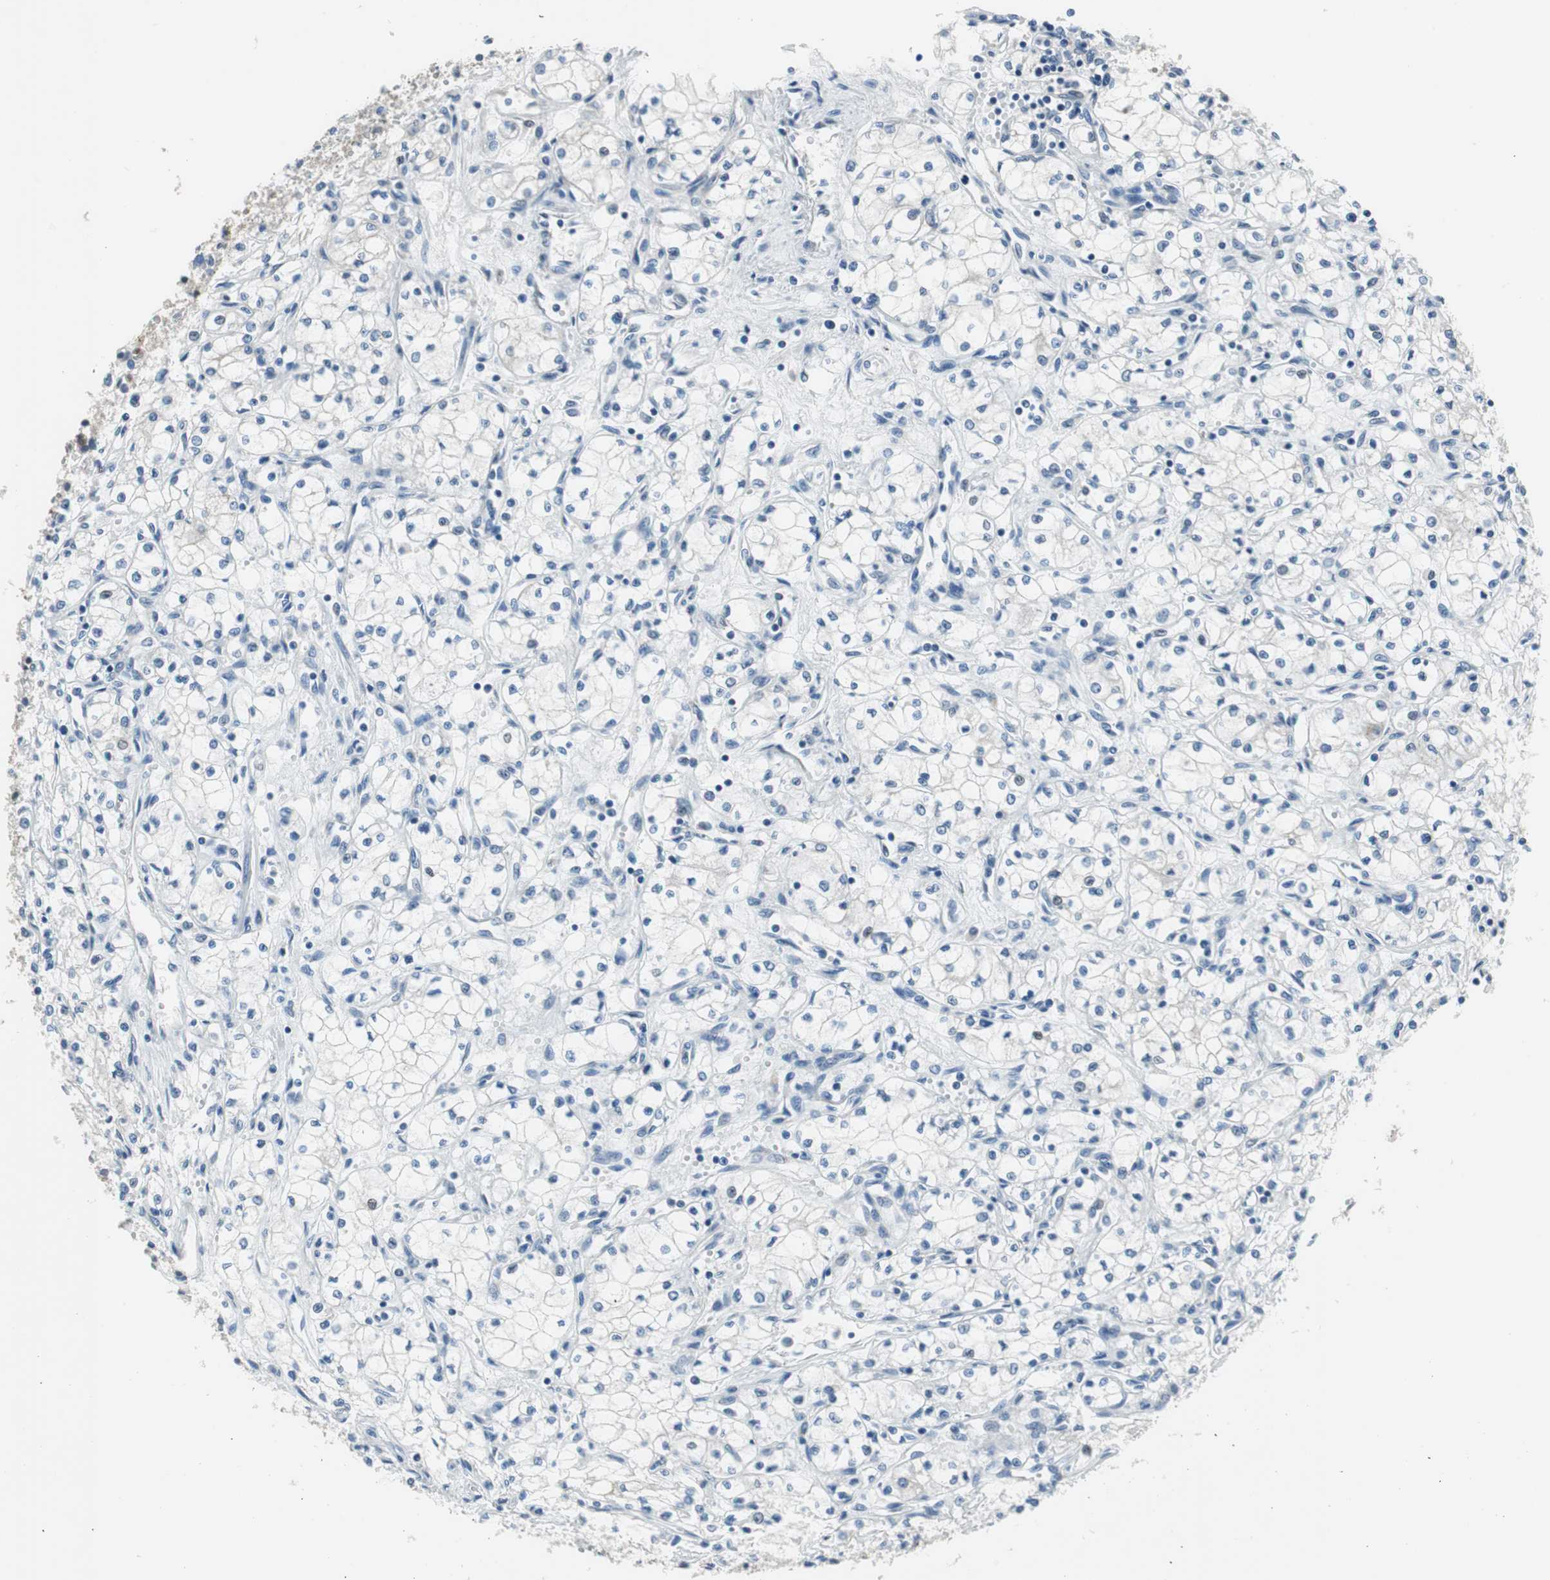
{"staining": {"intensity": "negative", "quantity": "none", "location": "none"}, "tissue": "renal cancer", "cell_type": "Tumor cells", "image_type": "cancer", "snomed": [{"axis": "morphology", "description": "Normal tissue, NOS"}, {"axis": "morphology", "description": "Adenocarcinoma, NOS"}, {"axis": "topography", "description": "Kidney"}], "caption": "This photomicrograph is of renal cancer stained with immunohistochemistry (IHC) to label a protein in brown with the nuclei are counter-stained blue. There is no expression in tumor cells.", "gene": "PLAA", "patient": {"sex": "male", "age": 59}}